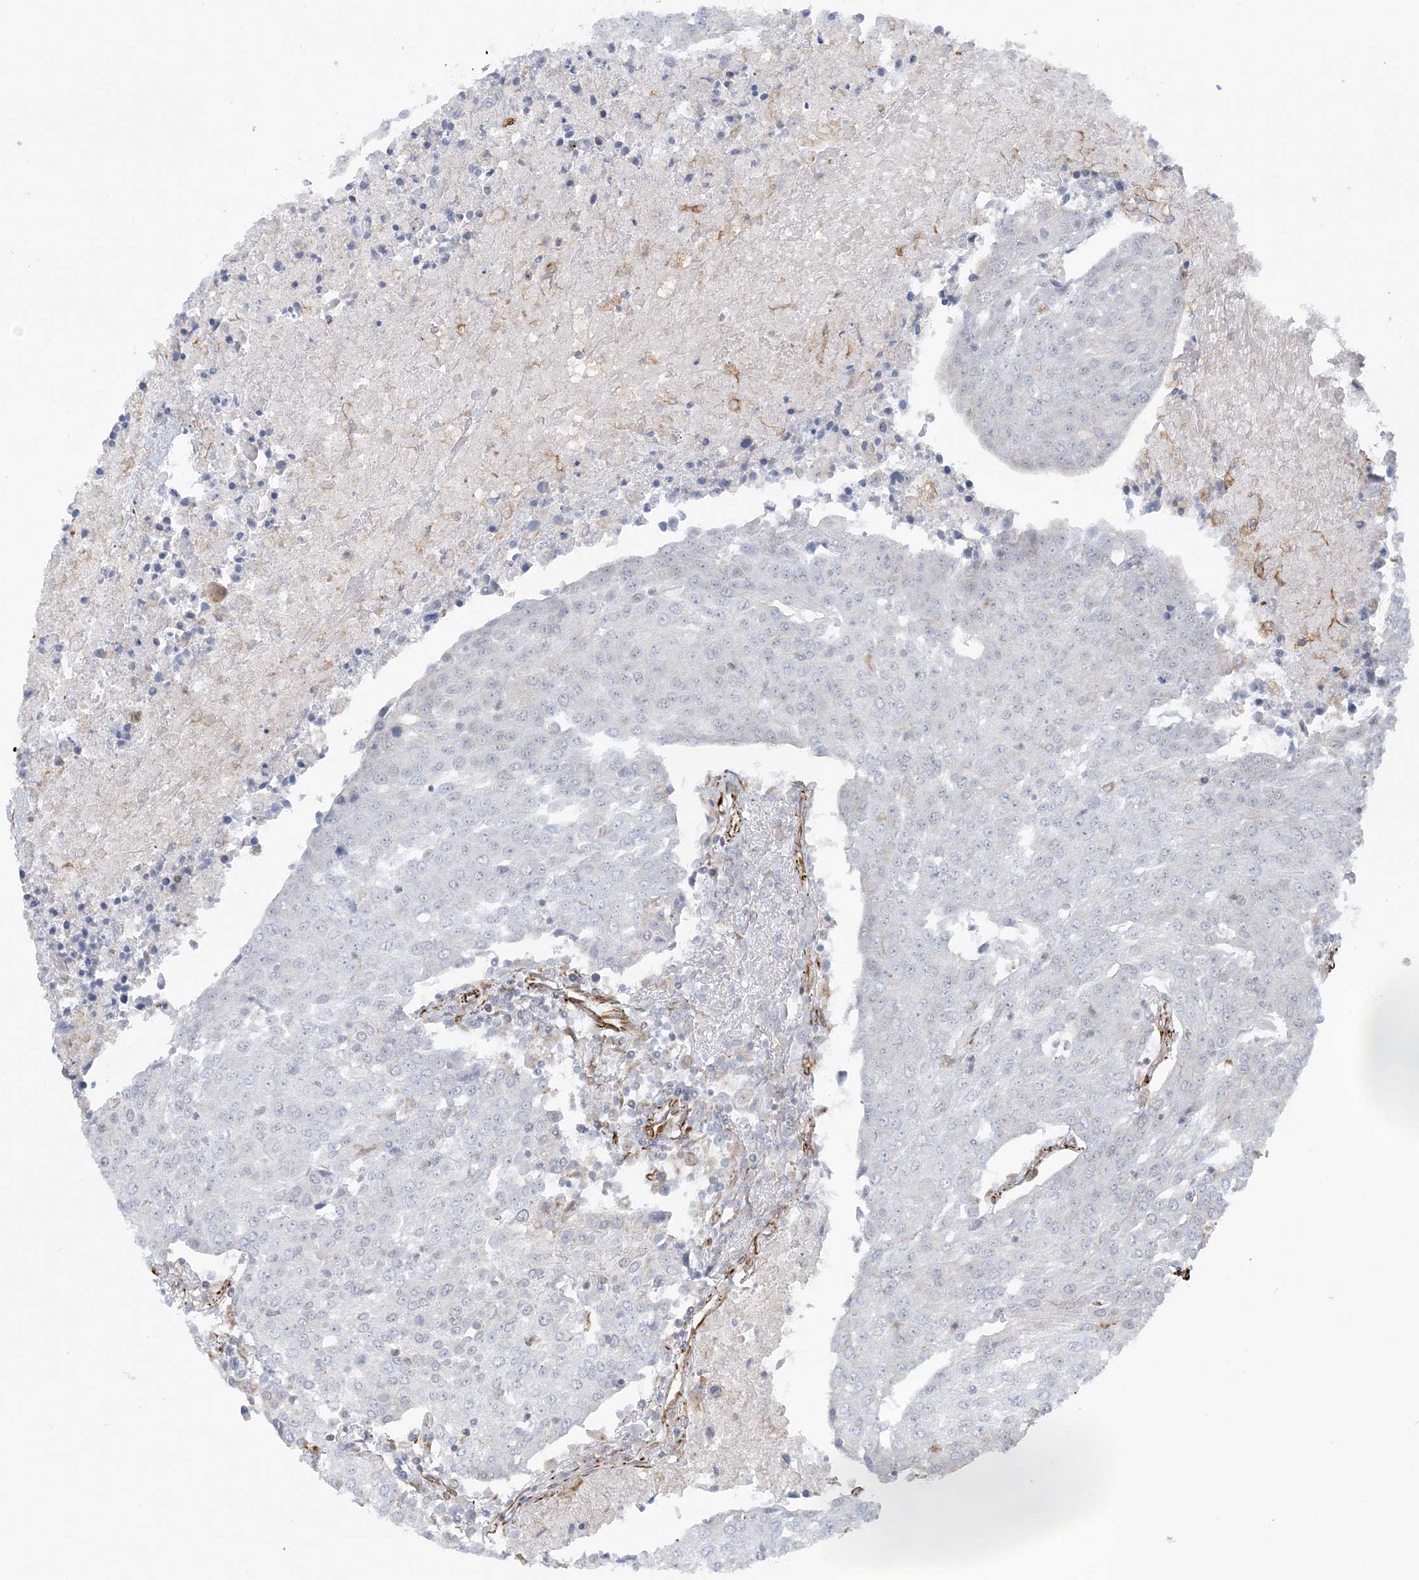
{"staining": {"intensity": "negative", "quantity": "none", "location": "none"}, "tissue": "urothelial cancer", "cell_type": "Tumor cells", "image_type": "cancer", "snomed": [{"axis": "morphology", "description": "Urothelial carcinoma, High grade"}, {"axis": "topography", "description": "Urinary bladder"}], "caption": "Tumor cells are negative for brown protein staining in urothelial carcinoma (high-grade).", "gene": "SCLT1", "patient": {"sex": "female", "age": 85}}